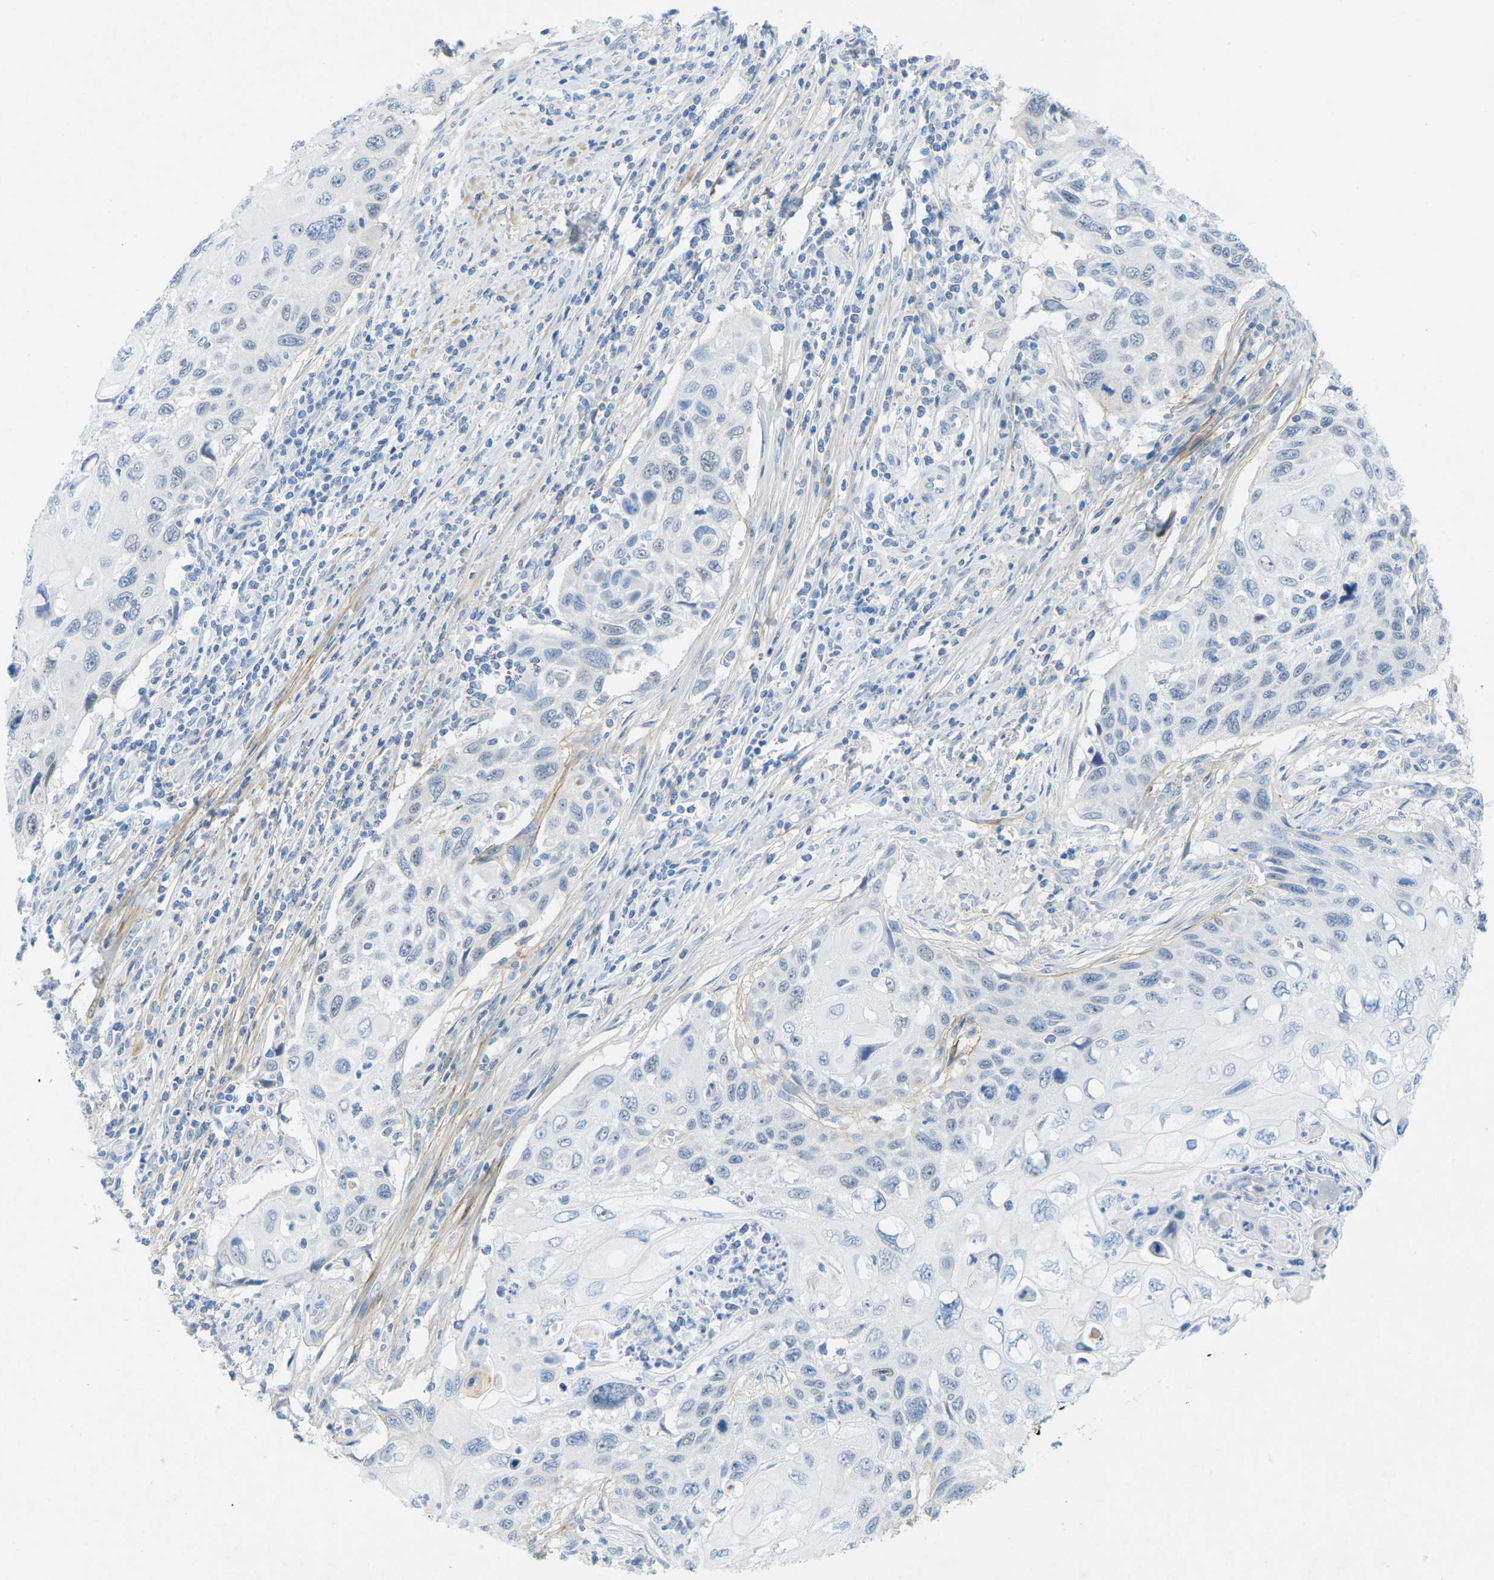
{"staining": {"intensity": "negative", "quantity": "none", "location": "none"}, "tissue": "cervical cancer", "cell_type": "Tumor cells", "image_type": "cancer", "snomed": [{"axis": "morphology", "description": "Squamous cell carcinoma, NOS"}, {"axis": "topography", "description": "Cervix"}], "caption": "IHC of human cervical squamous cell carcinoma displays no expression in tumor cells.", "gene": "HLTF", "patient": {"sex": "female", "age": 70}}